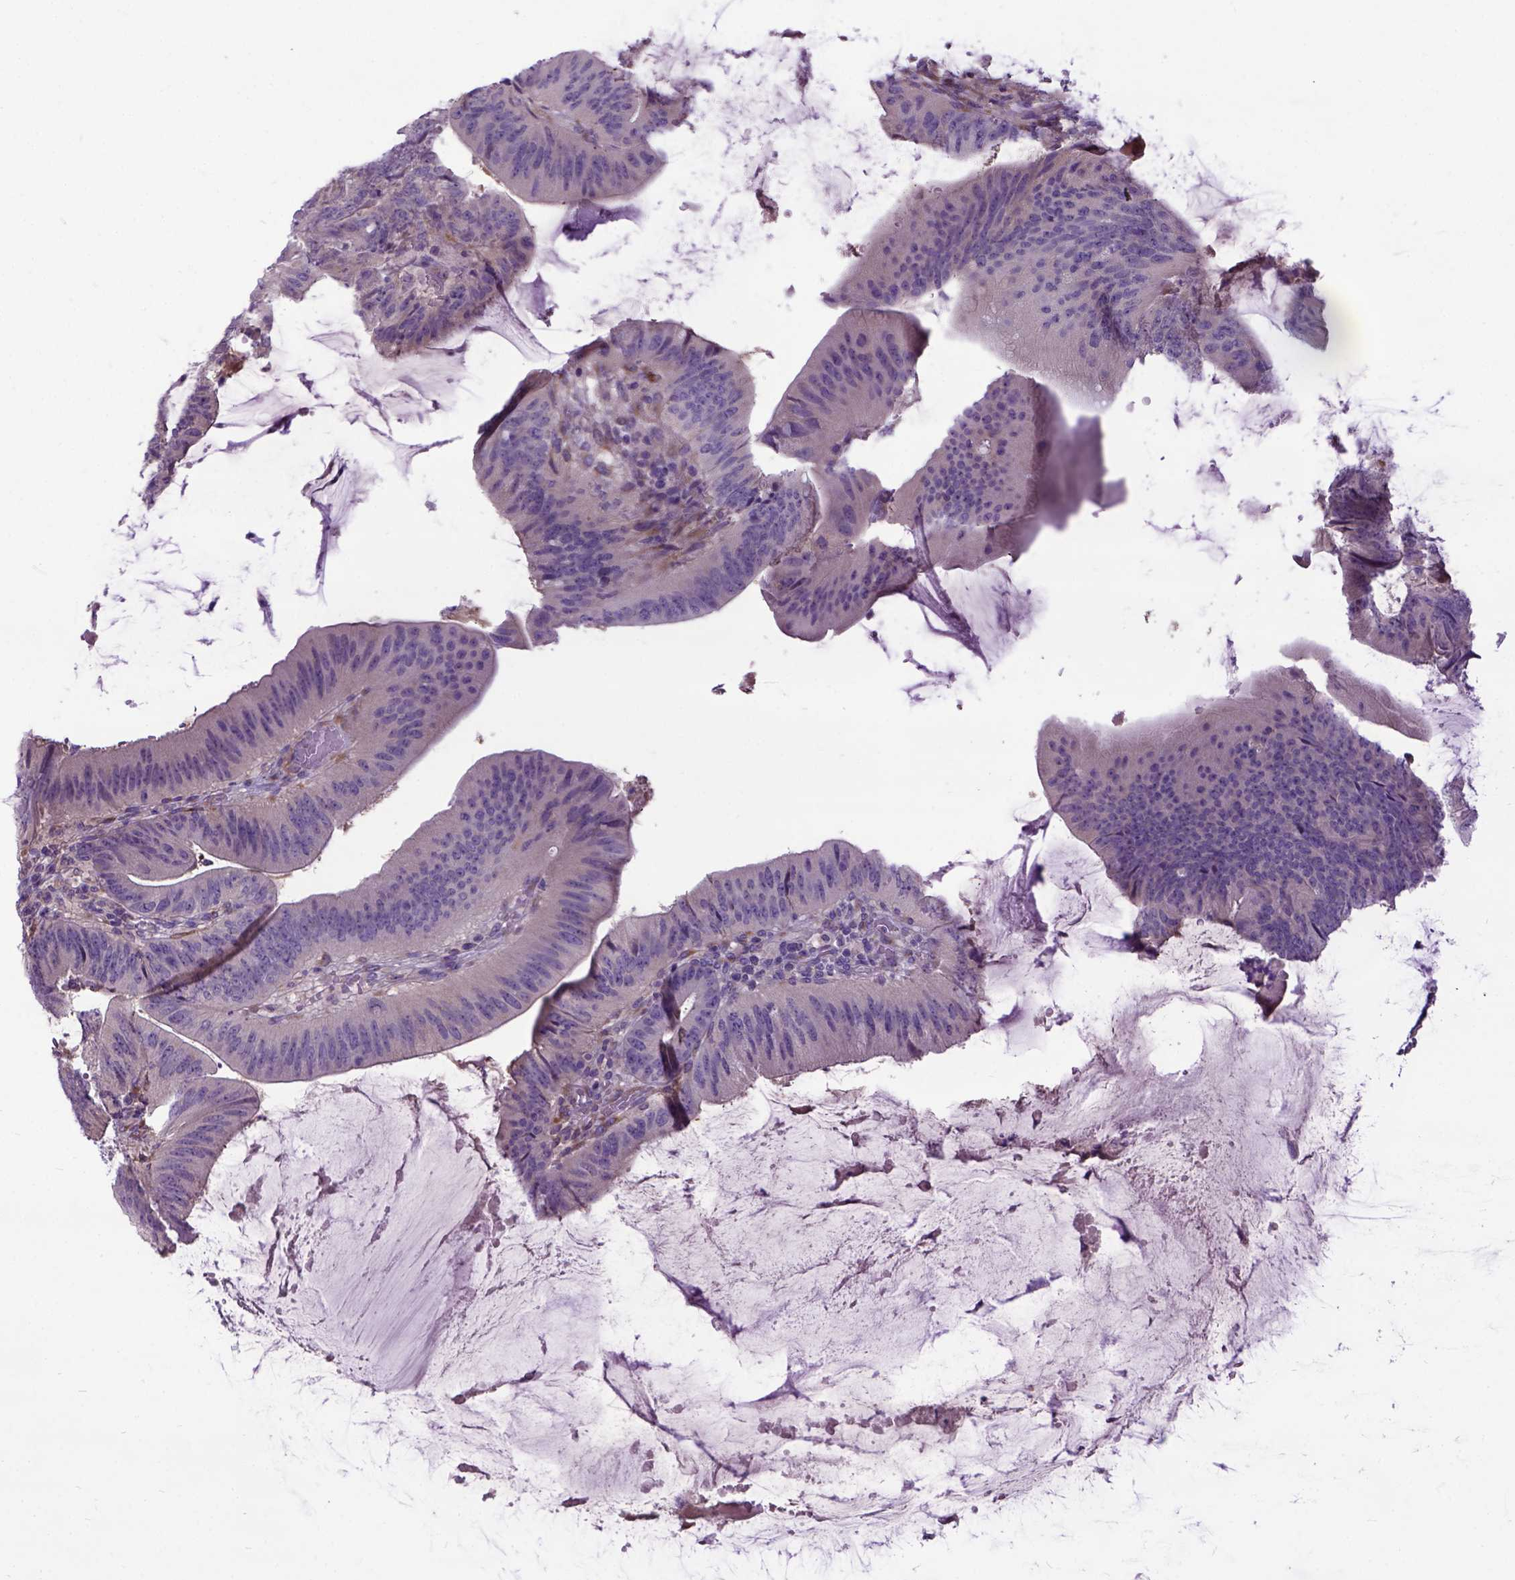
{"staining": {"intensity": "negative", "quantity": "none", "location": "none"}, "tissue": "colorectal cancer", "cell_type": "Tumor cells", "image_type": "cancer", "snomed": [{"axis": "morphology", "description": "Adenocarcinoma, NOS"}, {"axis": "topography", "description": "Colon"}], "caption": "This is a histopathology image of immunohistochemistry (IHC) staining of adenocarcinoma (colorectal), which shows no positivity in tumor cells.", "gene": "NEK5", "patient": {"sex": "female", "age": 43}}